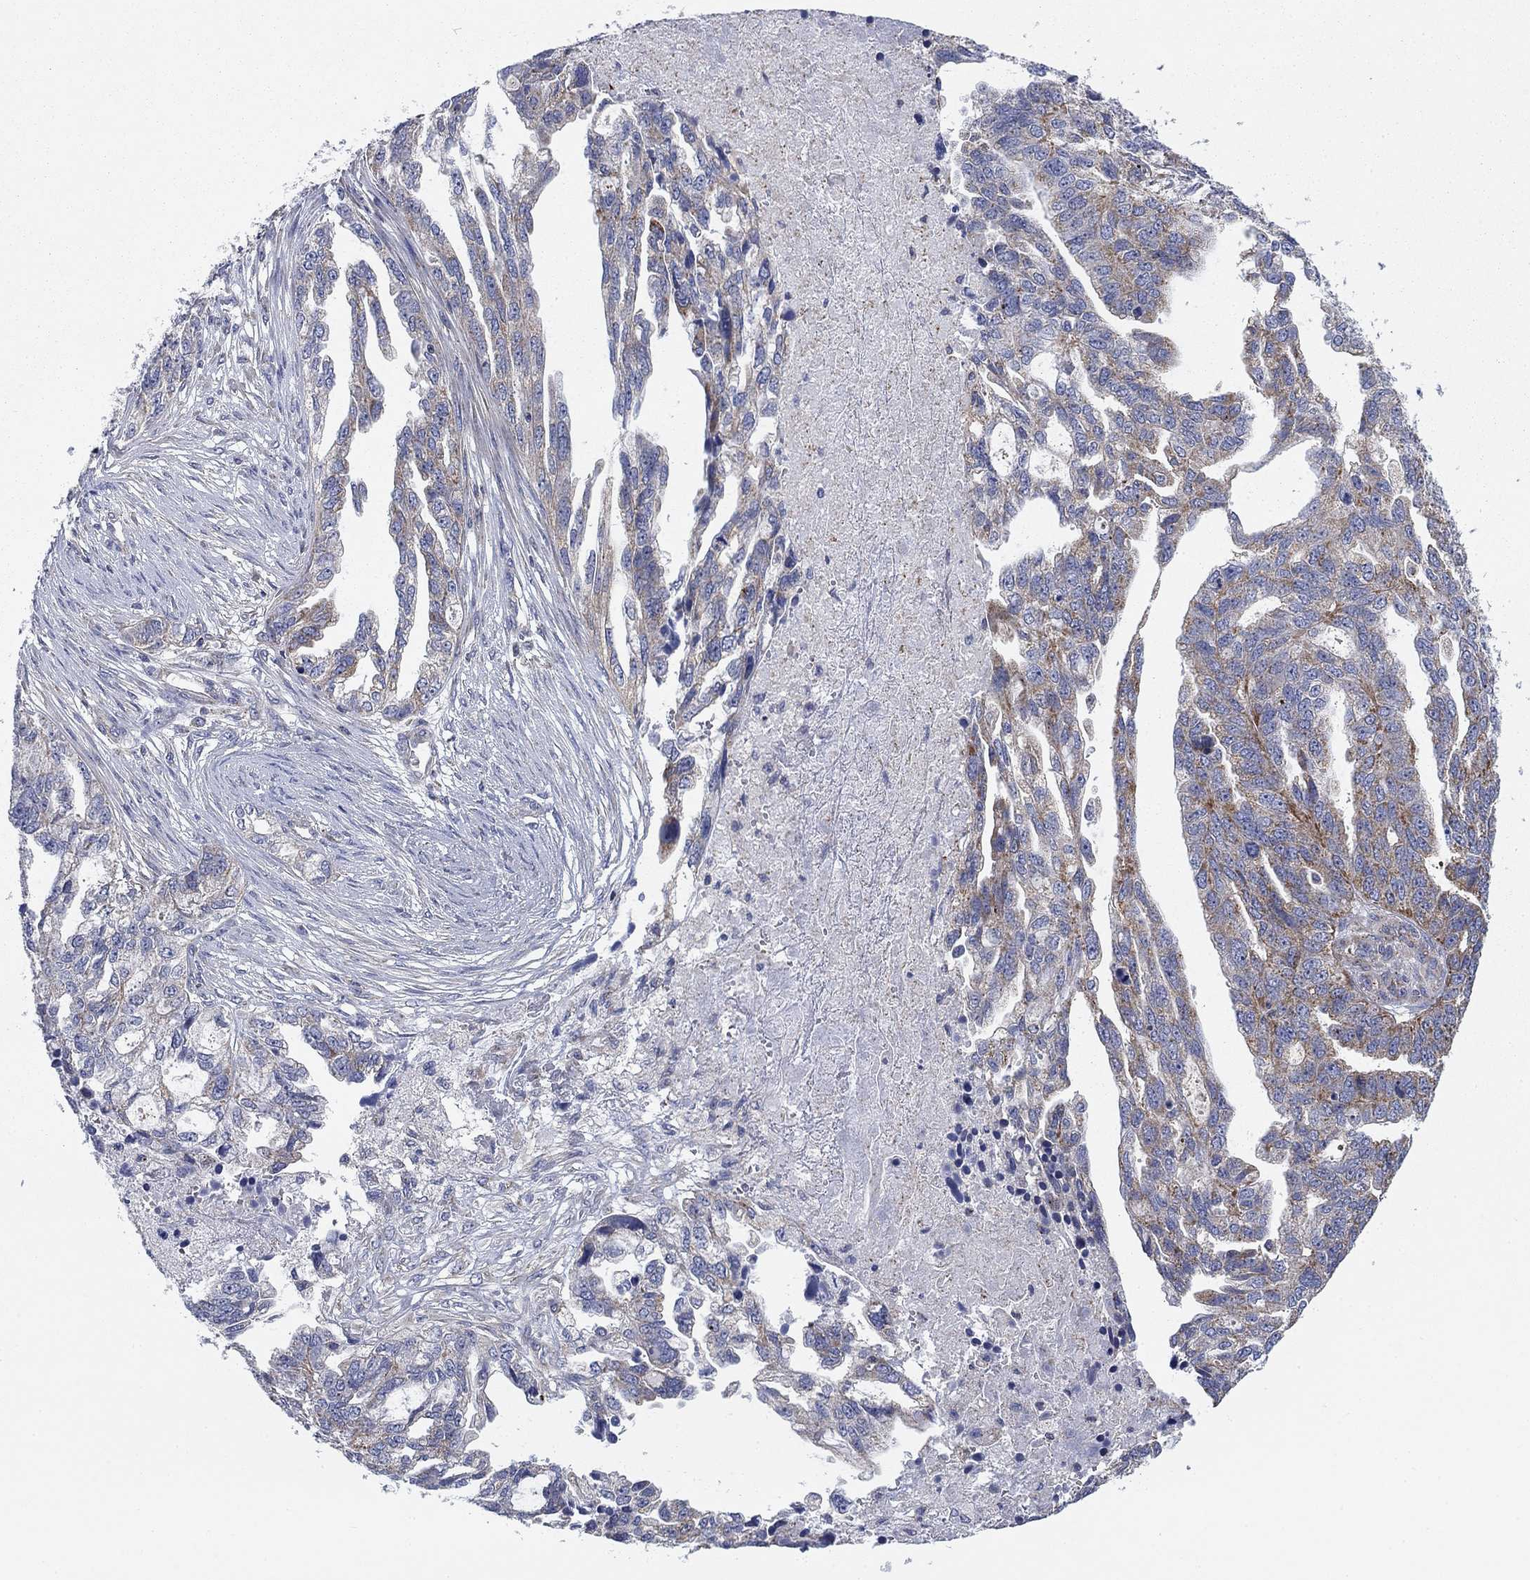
{"staining": {"intensity": "moderate", "quantity": "<25%", "location": "cytoplasmic/membranous"}, "tissue": "ovarian cancer", "cell_type": "Tumor cells", "image_type": "cancer", "snomed": [{"axis": "morphology", "description": "Cystadenocarcinoma, serous, NOS"}, {"axis": "topography", "description": "Ovary"}], "caption": "The image reveals staining of ovarian serous cystadenocarcinoma, revealing moderate cytoplasmic/membranous protein positivity (brown color) within tumor cells.", "gene": "NACAD", "patient": {"sex": "female", "age": 51}}